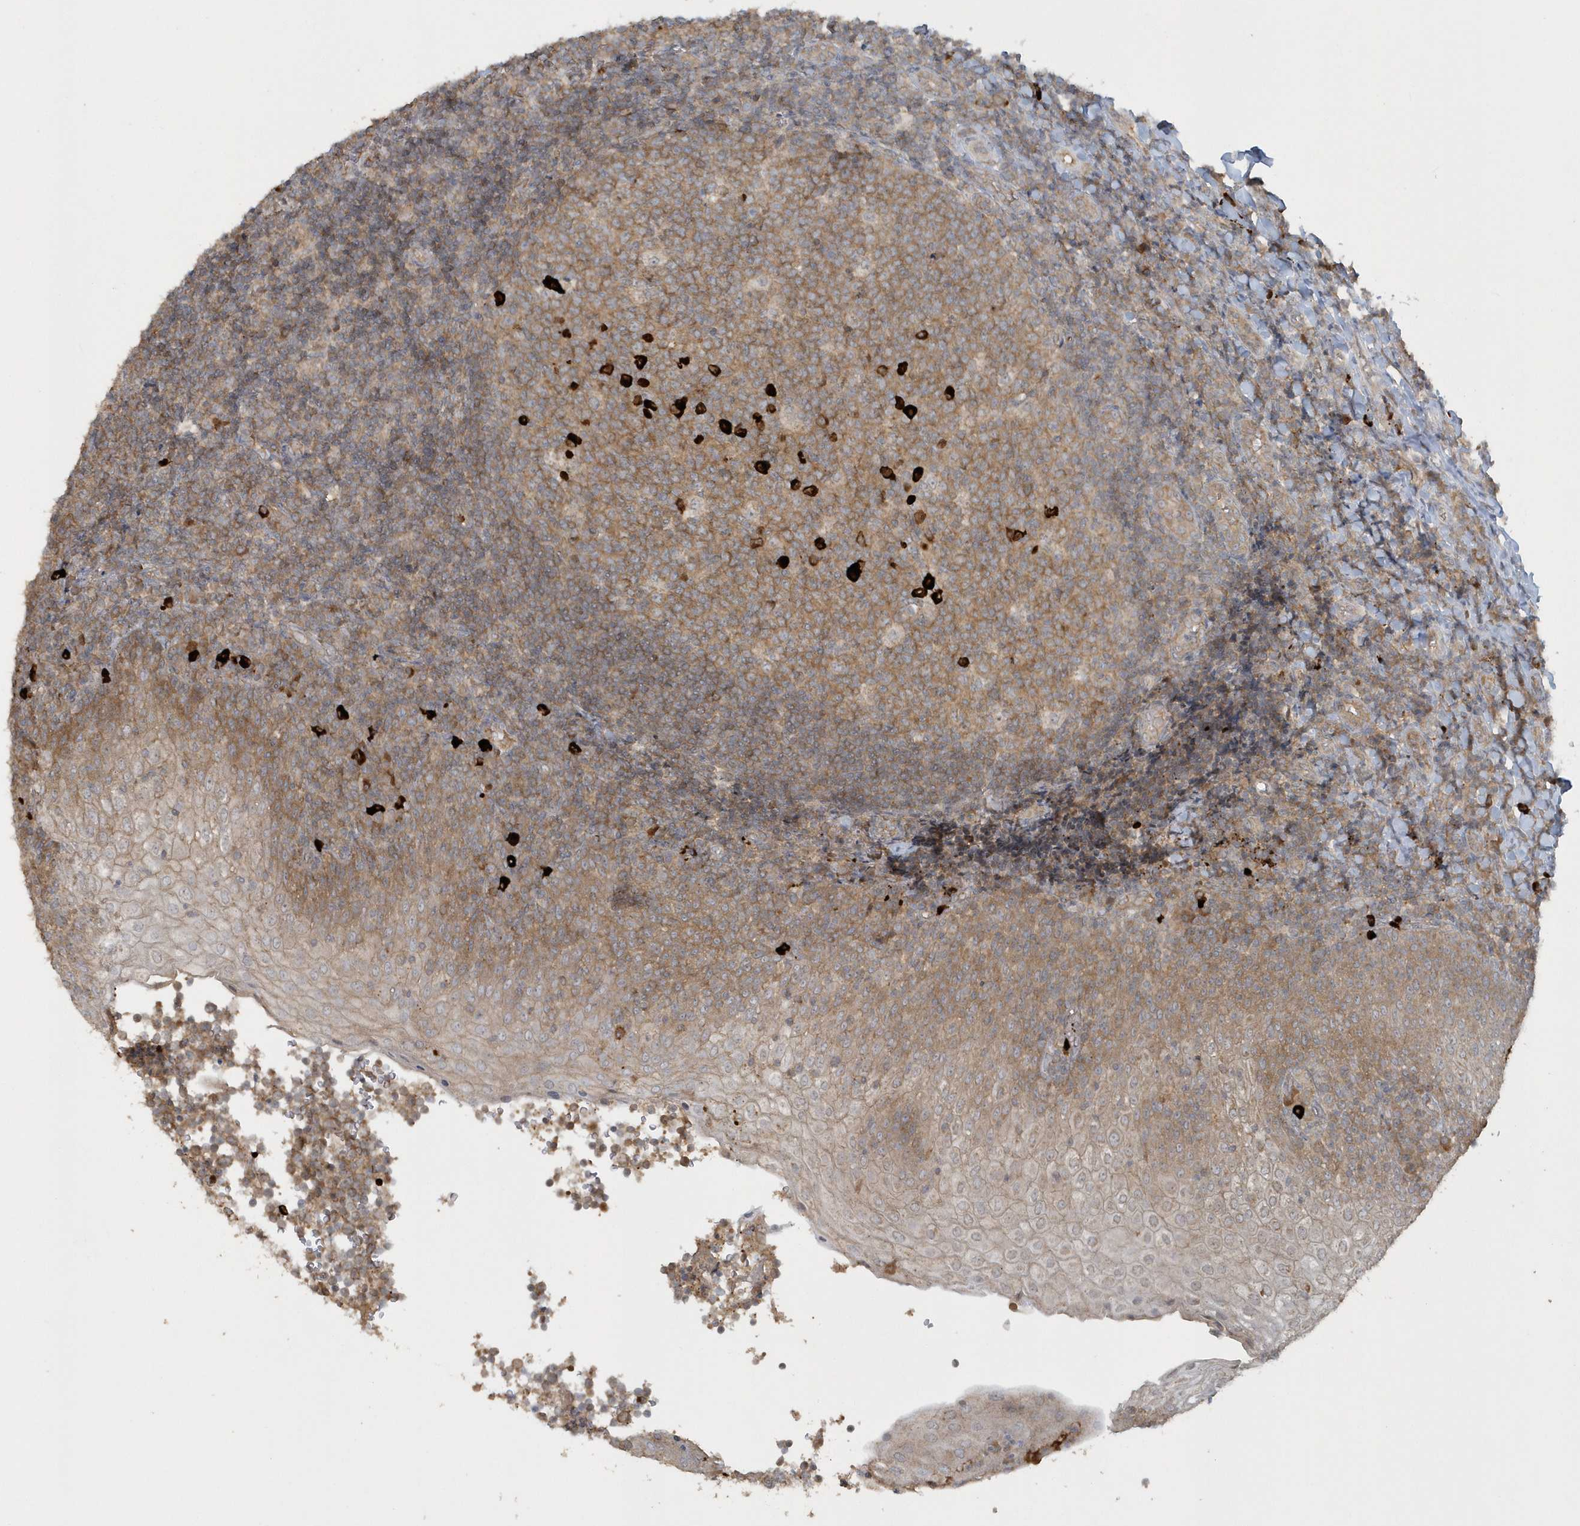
{"staining": {"intensity": "moderate", "quantity": ">75%", "location": "cytoplasmic/membranous"}, "tissue": "tonsil", "cell_type": "Germinal center cells", "image_type": "normal", "snomed": [{"axis": "morphology", "description": "Normal tissue, NOS"}, {"axis": "topography", "description": "Tonsil"}], "caption": "Protein analysis of benign tonsil exhibits moderate cytoplasmic/membranous expression in about >75% of germinal center cells. (DAB IHC, brown staining for protein, blue staining for nuclei).", "gene": "STIM2", "patient": {"sex": "female", "age": 19}}